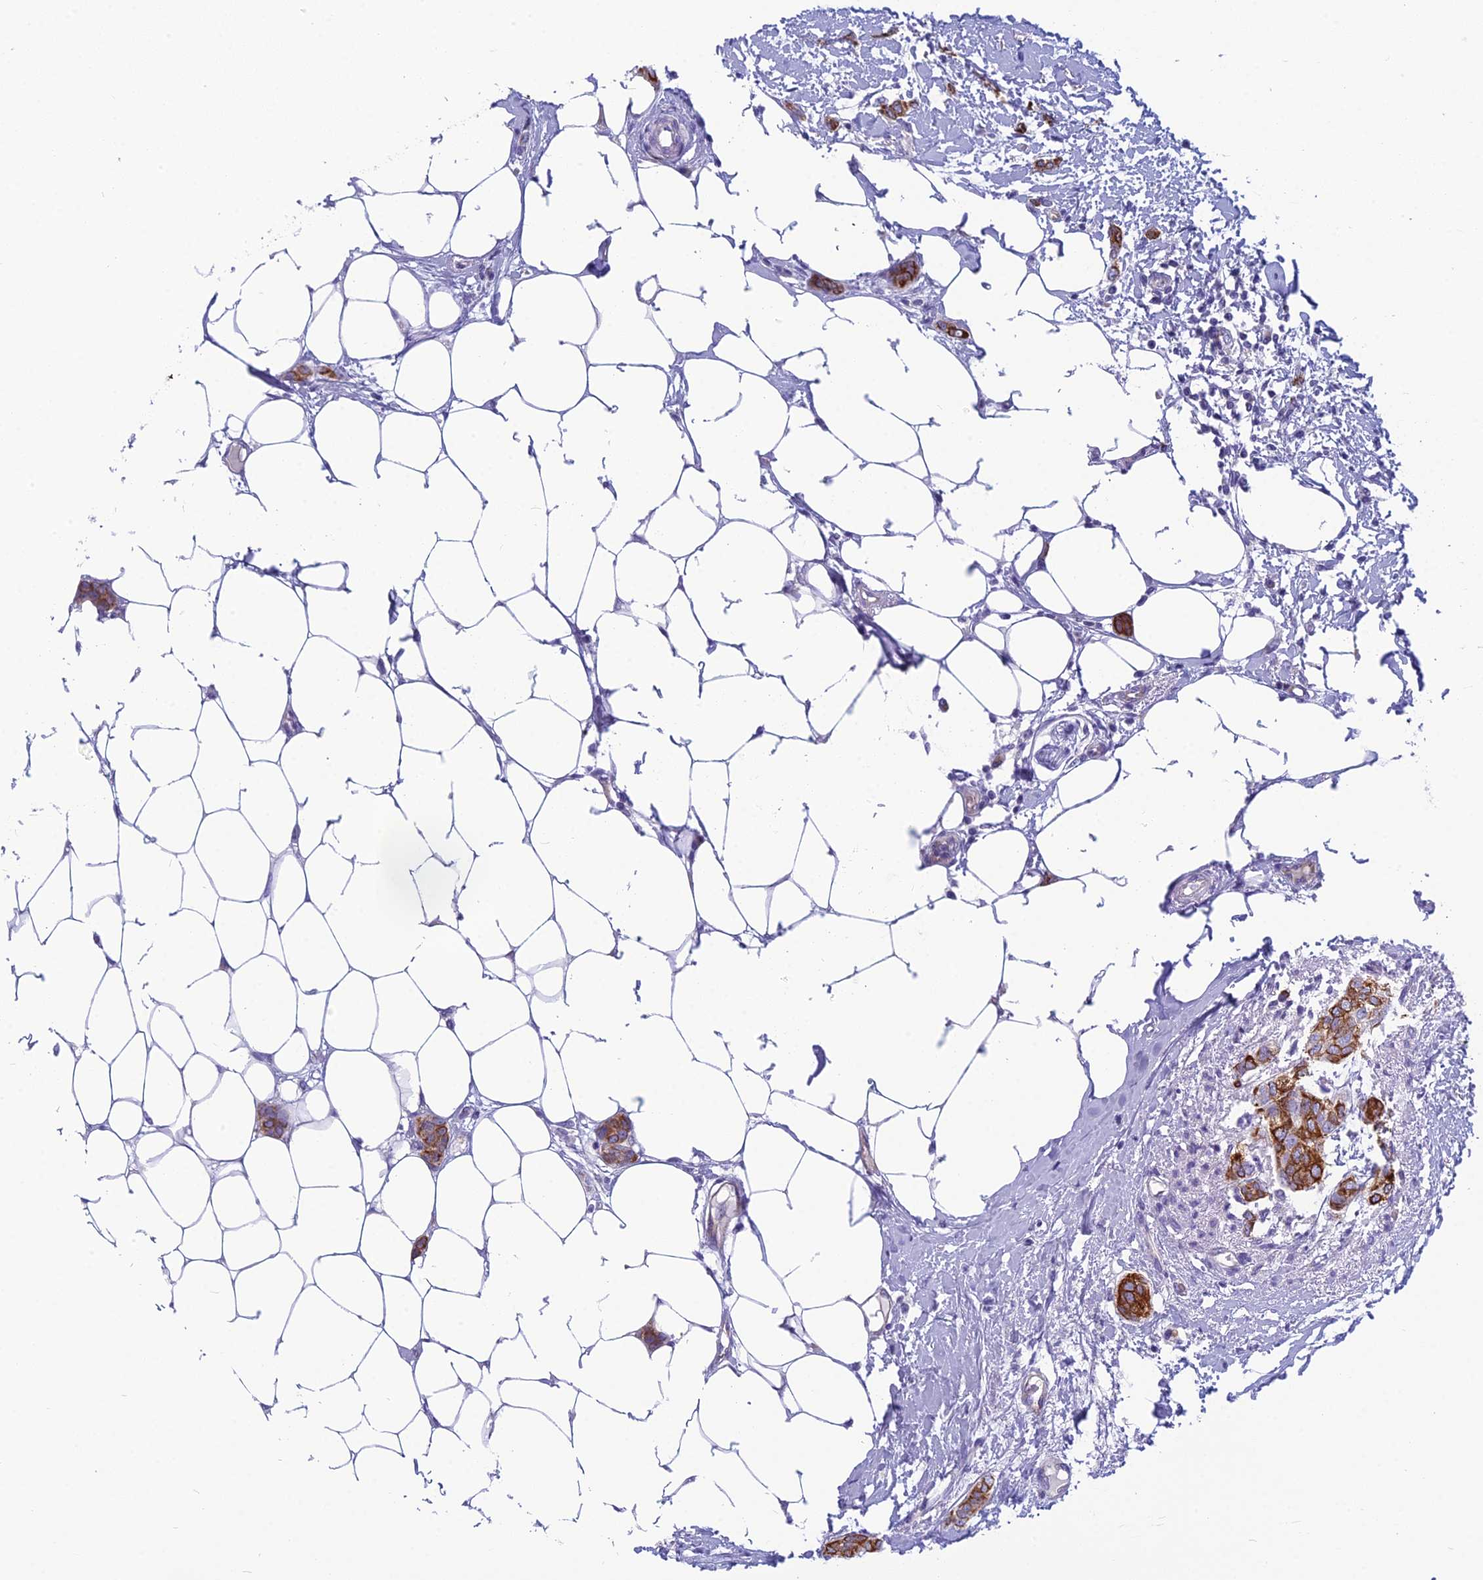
{"staining": {"intensity": "strong", "quantity": "25%-75%", "location": "cytoplasmic/membranous"}, "tissue": "breast cancer", "cell_type": "Tumor cells", "image_type": "cancer", "snomed": [{"axis": "morphology", "description": "Duct carcinoma"}, {"axis": "topography", "description": "Breast"}], "caption": "Immunohistochemistry (IHC) (DAB (3,3'-diaminobenzidine)) staining of human breast cancer (invasive ductal carcinoma) shows strong cytoplasmic/membranous protein staining in approximately 25%-75% of tumor cells.", "gene": "RBM41", "patient": {"sex": "female", "age": 72}}